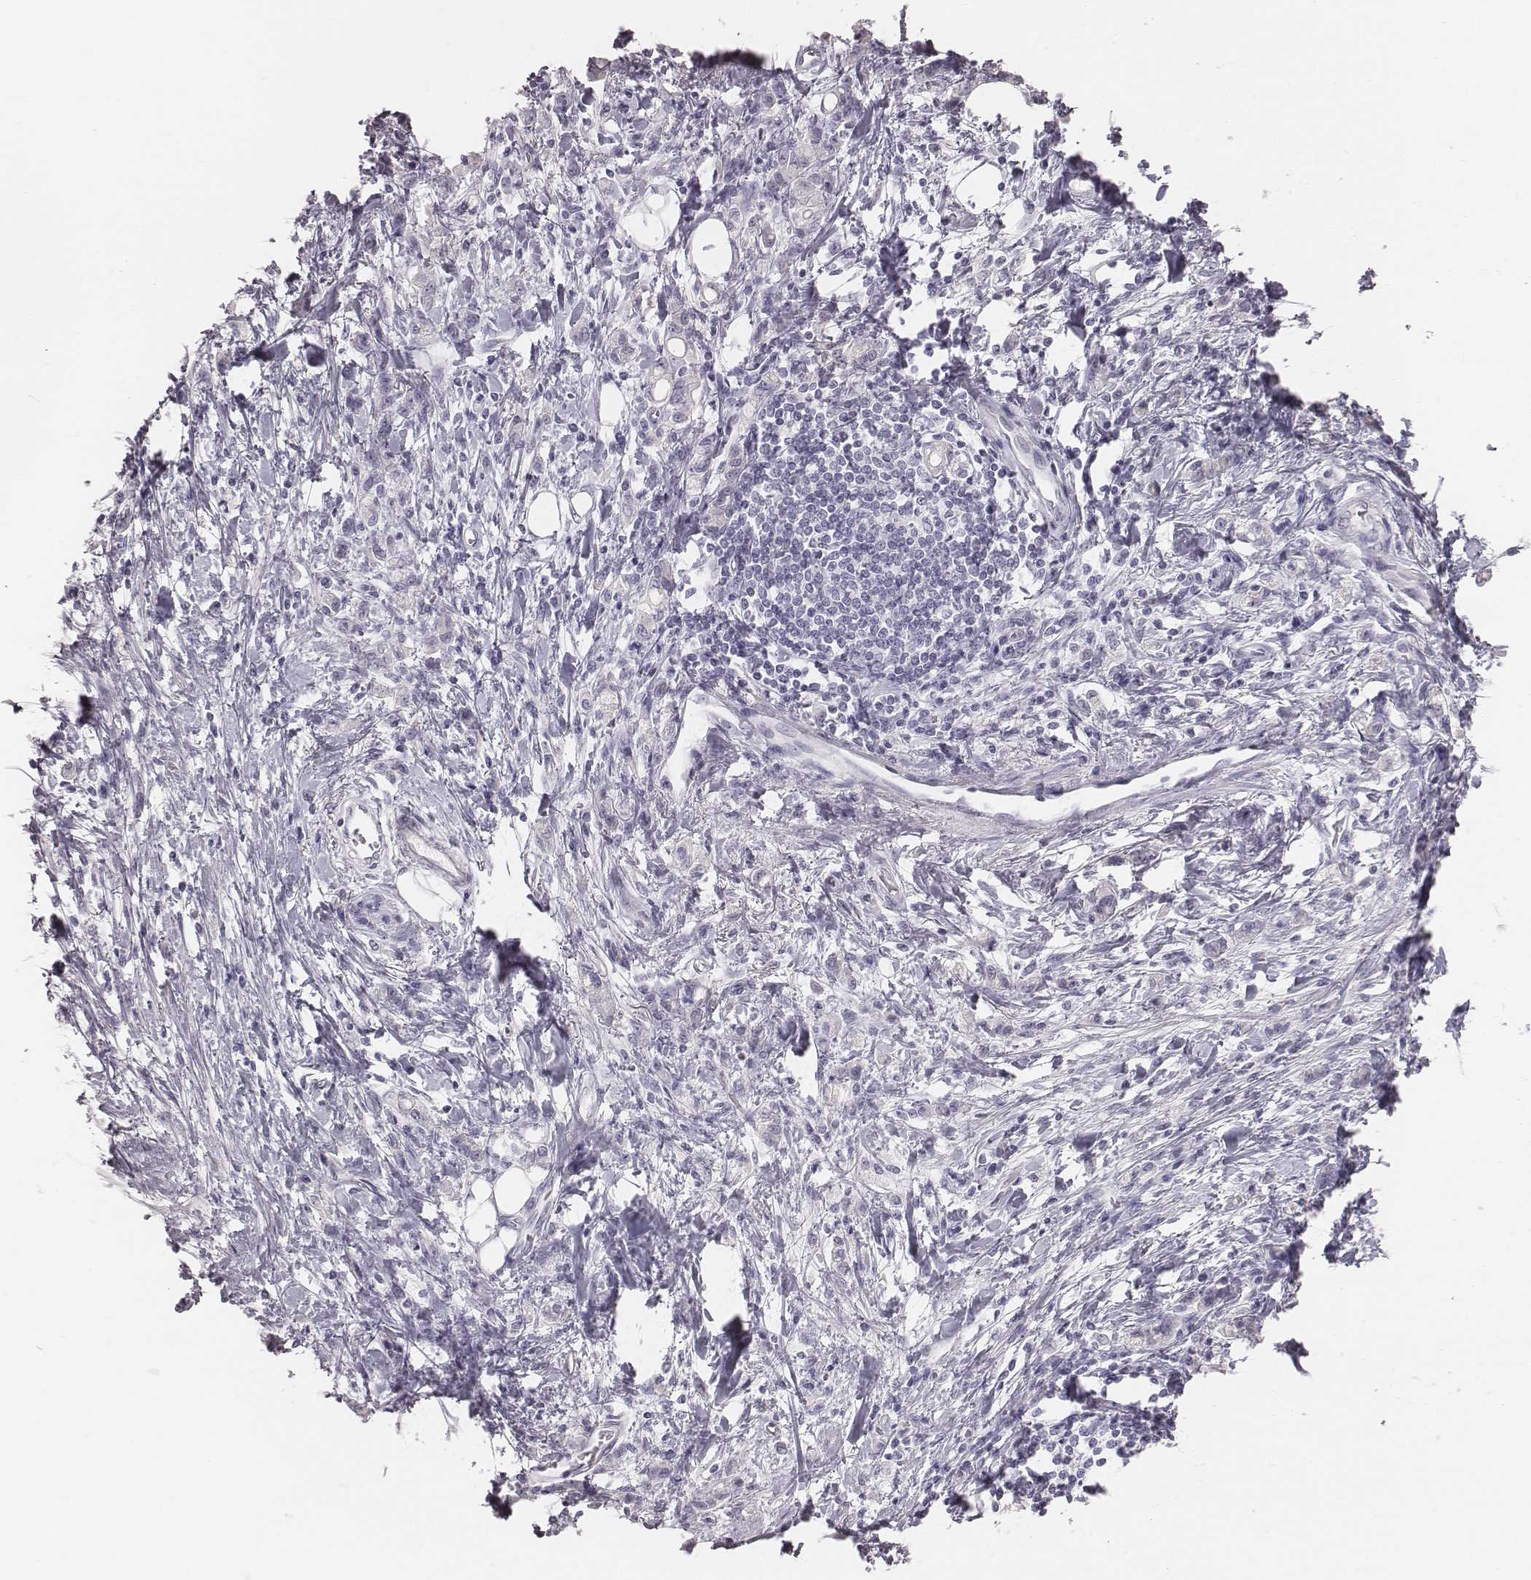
{"staining": {"intensity": "negative", "quantity": "none", "location": "none"}, "tissue": "stomach cancer", "cell_type": "Tumor cells", "image_type": "cancer", "snomed": [{"axis": "morphology", "description": "Adenocarcinoma, NOS"}, {"axis": "topography", "description": "Stomach"}], "caption": "An immunohistochemistry (IHC) photomicrograph of stomach cancer (adenocarcinoma) is shown. There is no staining in tumor cells of stomach cancer (adenocarcinoma).", "gene": "C6orf58", "patient": {"sex": "male", "age": 77}}